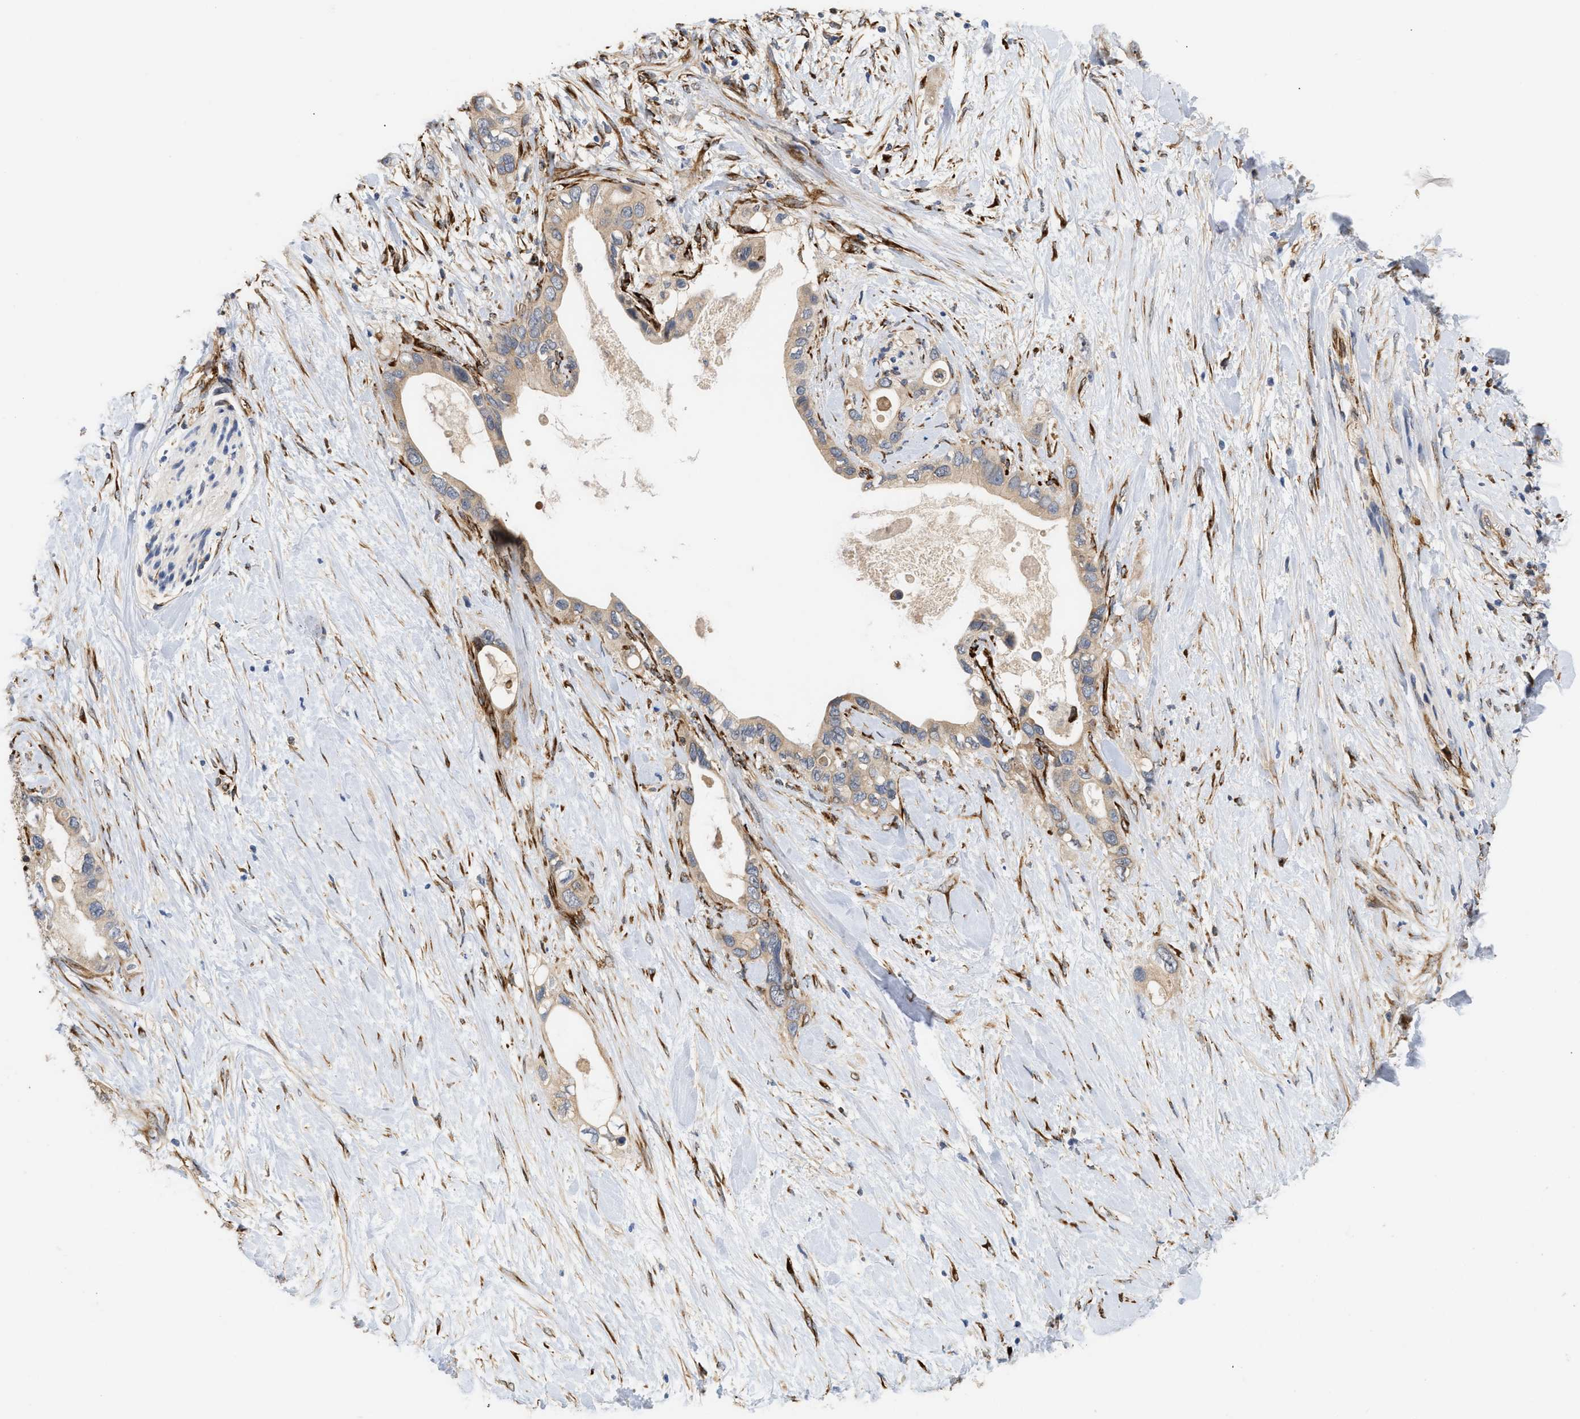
{"staining": {"intensity": "moderate", "quantity": "25%-75%", "location": "cytoplasmic/membranous"}, "tissue": "pancreatic cancer", "cell_type": "Tumor cells", "image_type": "cancer", "snomed": [{"axis": "morphology", "description": "Adenocarcinoma, NOS"}, {"axis": "topography", "description": "Pancreas"}], "caption": "A medium amount of moderate cytoplasmic/membranous staining is appreciated in about 25%-75% of tumor cells in pancreatic cancer tissue.", "gene": "PLCD1", "patient": {"sex": "female", "age": 56}}